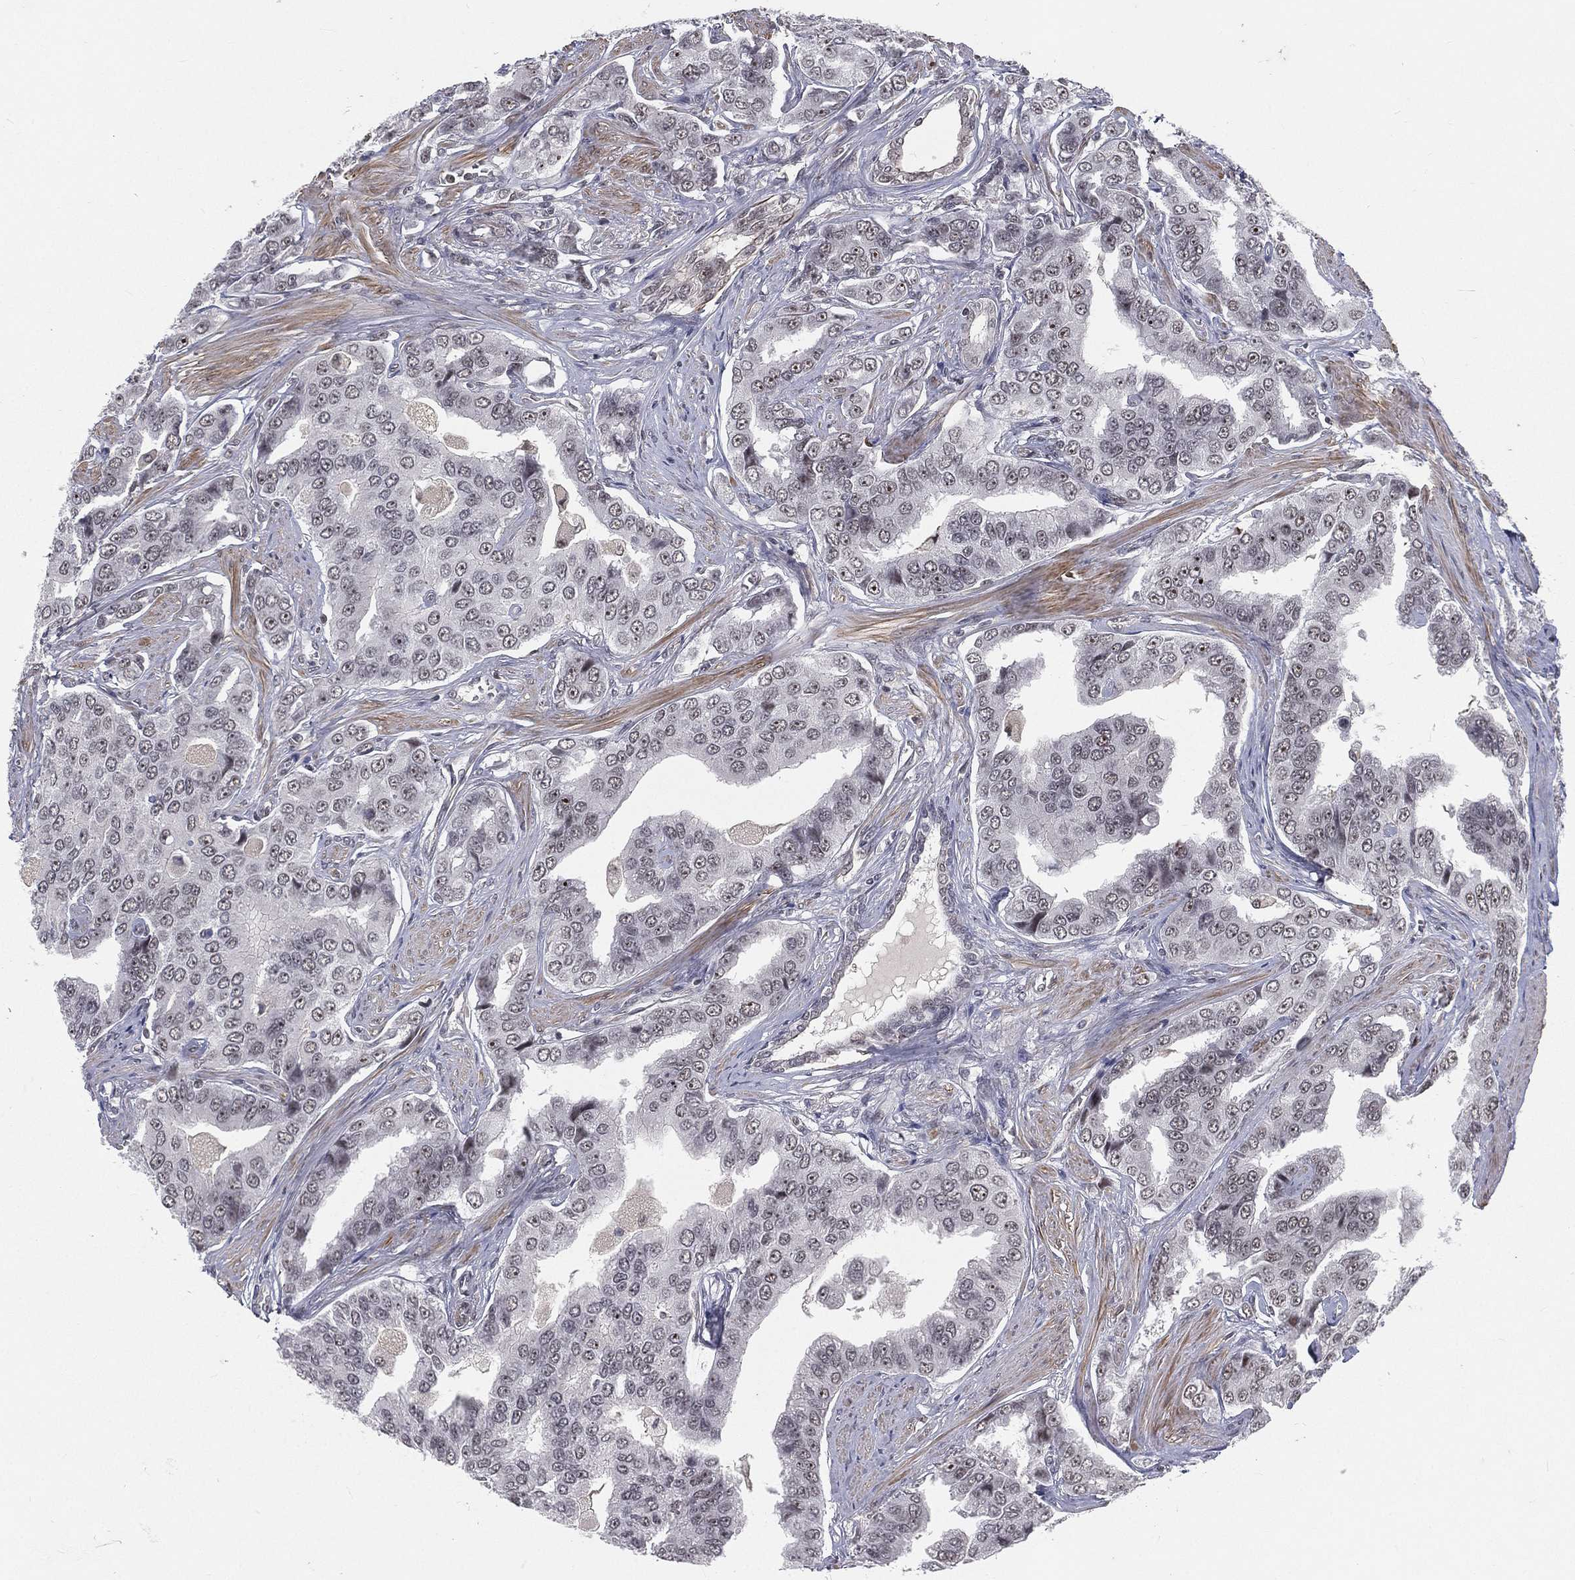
{"staining": {"intensity": "negative", "quantity": "none", "location": "none"}, "tissue": "prostate cancer", "cell_type": "Tumor cells", "image_type": "cancer", "snomed": [{"axis": "morphology", "description": "Adenocarcinoma, NOS"}, {"axis": "topography", "description": "Prostate and seminal vesicle, NOS"}, {"axis": "topography", "description": "Prostate"}], "caption": "Adenocarcinoma (prostate) stained for a protein using IHC reveals no positivity tumor cells.", "gene": "MORC2", "patient": {"sex": "male", "age": 69}}